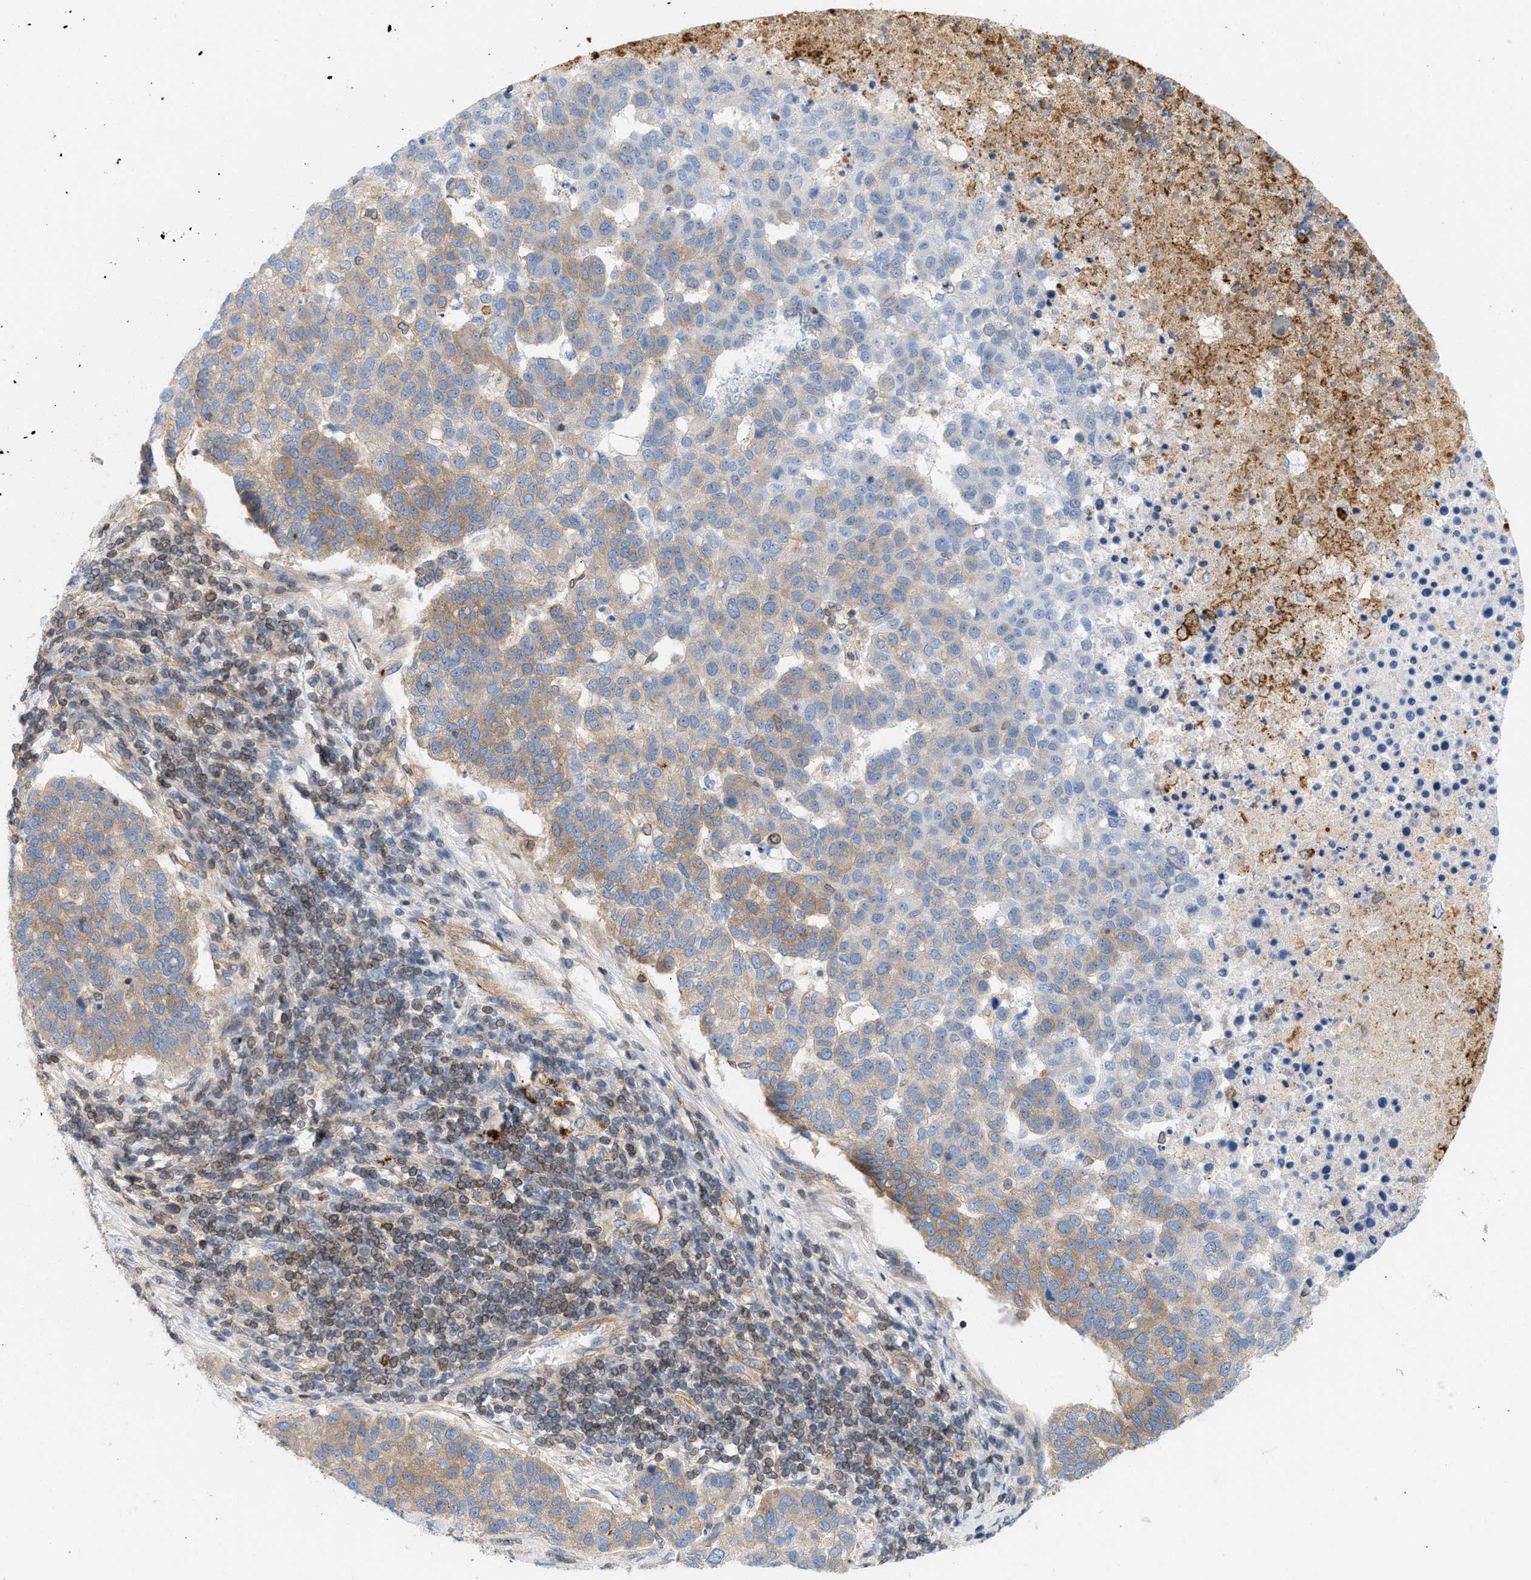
{"staining": {"intensity": "weak", "quantity": "25%-75%", "location": "cytoplasmic/membranous"}, "tissue": "pancreatic cancer", "cell_type": "Tumor cells", "image_type": "cancer", "snomed": [{"axis": "morphology", "description": "Adenocarcinoma, NOS"}, {"axis": "topography", "description": "Pancreas"}], "caption": "Immunohistochemical staining of pancreatic adenocarcinoma shows low levels of weak cytoplasmic/membranous positivity in about 25%-75% of tumor cells. The staining was performed using DAB (3,3'-diaminobenzidine), with brown indicating positive protein expression. Nuclei are stained blue with hematoxylin.", "gene": "STRN", "patient": {"sex": "female", "age": 61}}